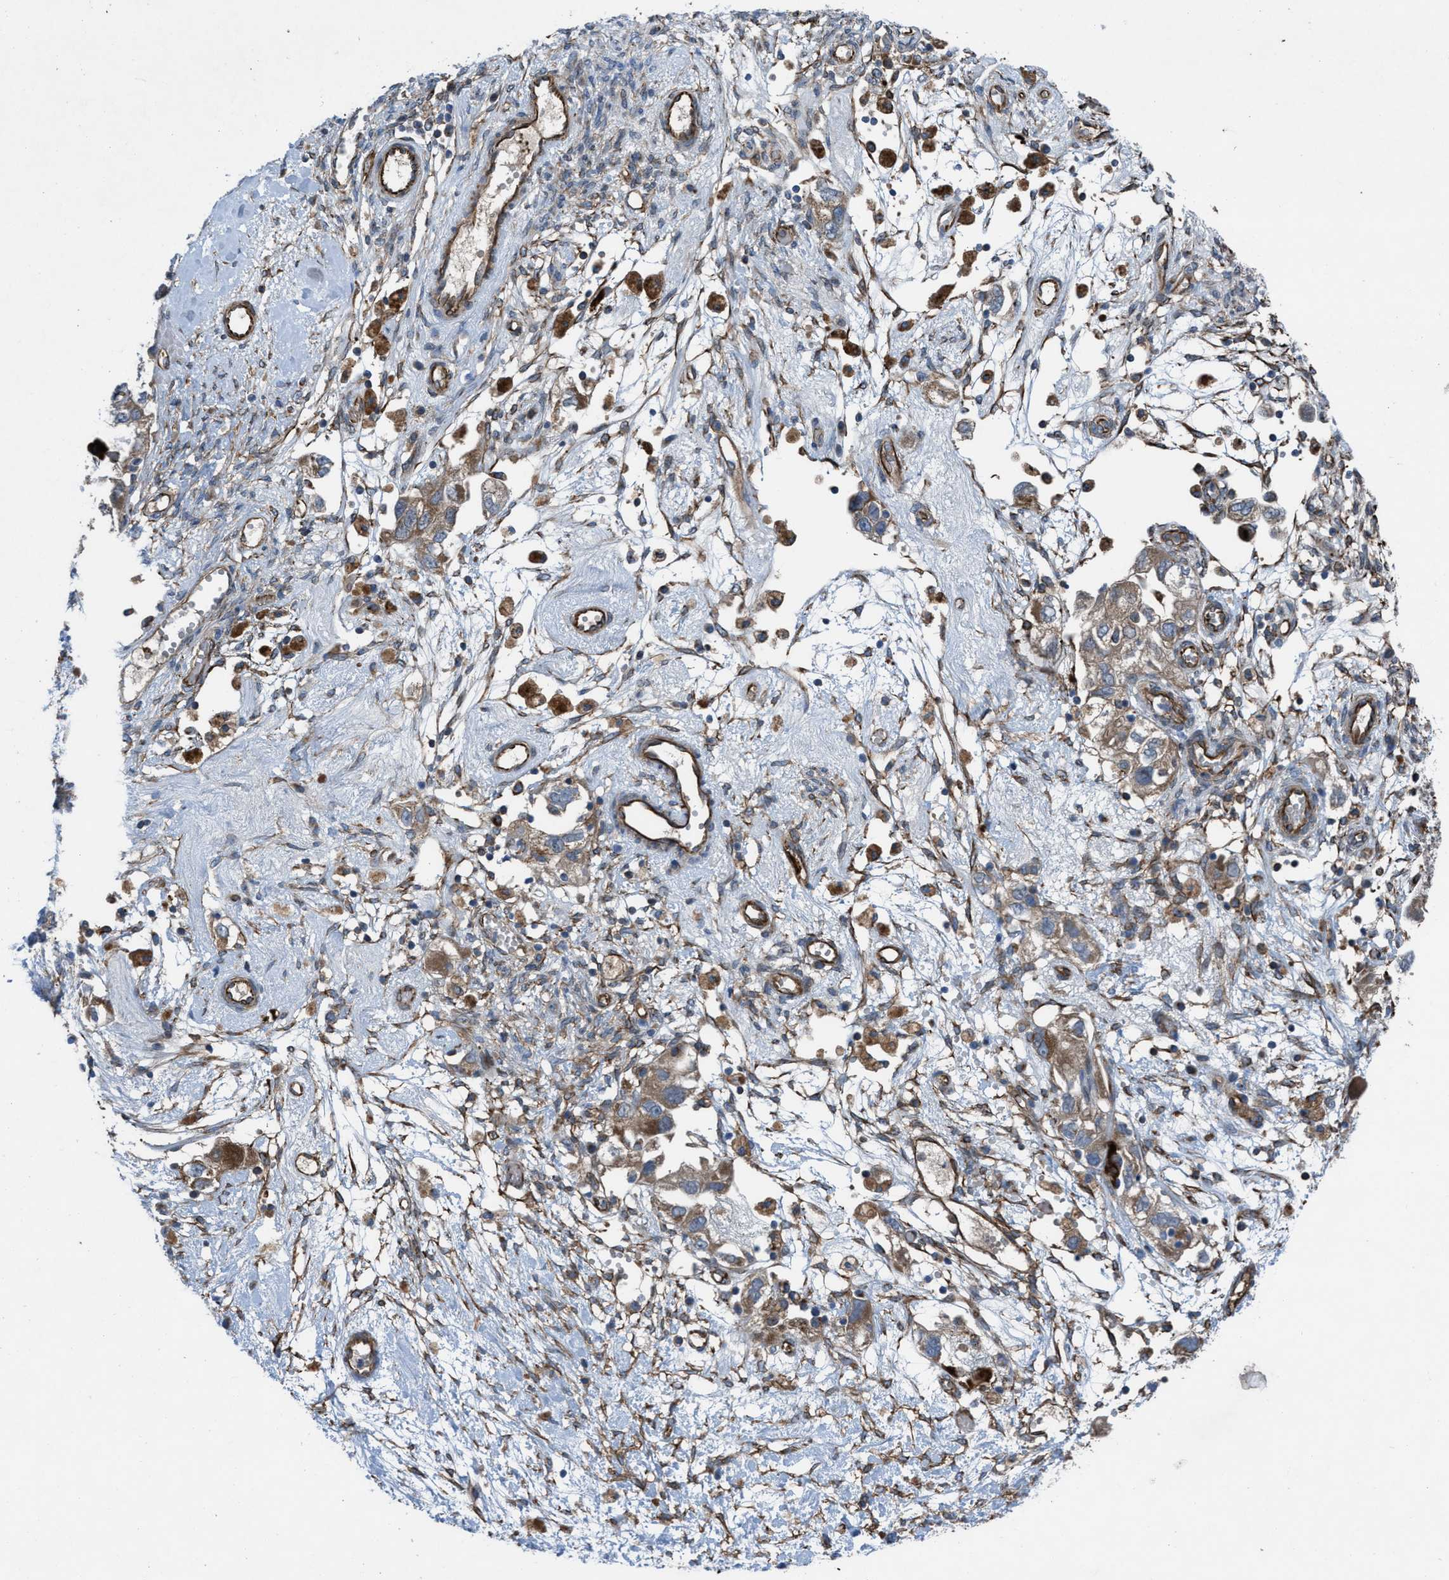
{"staining": {"intensity": "moderate", "quantity": "25%-75%", "location": "cytoplasmic/membranous"}, "tissue": "ovarian cancer", "cell_type": "Tumor cells", "image_type": "cancer", "snomed": [{"axis": "morphology", "description": "Carcinoma, NOS"}, {"axis": "morphology", "description": "Cystadenocarcinoma, serous, NOS"}, {"axis": "topography", "description": "Ovary"}], "caption": "DAB (3,3'-diaminobenzidine) immunohistochemical staining of human ovarian cancer demonstrates moderate cytoplasmic/membranous protein staining in approximately 25%-75% of tumor cells.", "gene": "SLC6A9", "patient": {"sex": "female", "age": 69}}